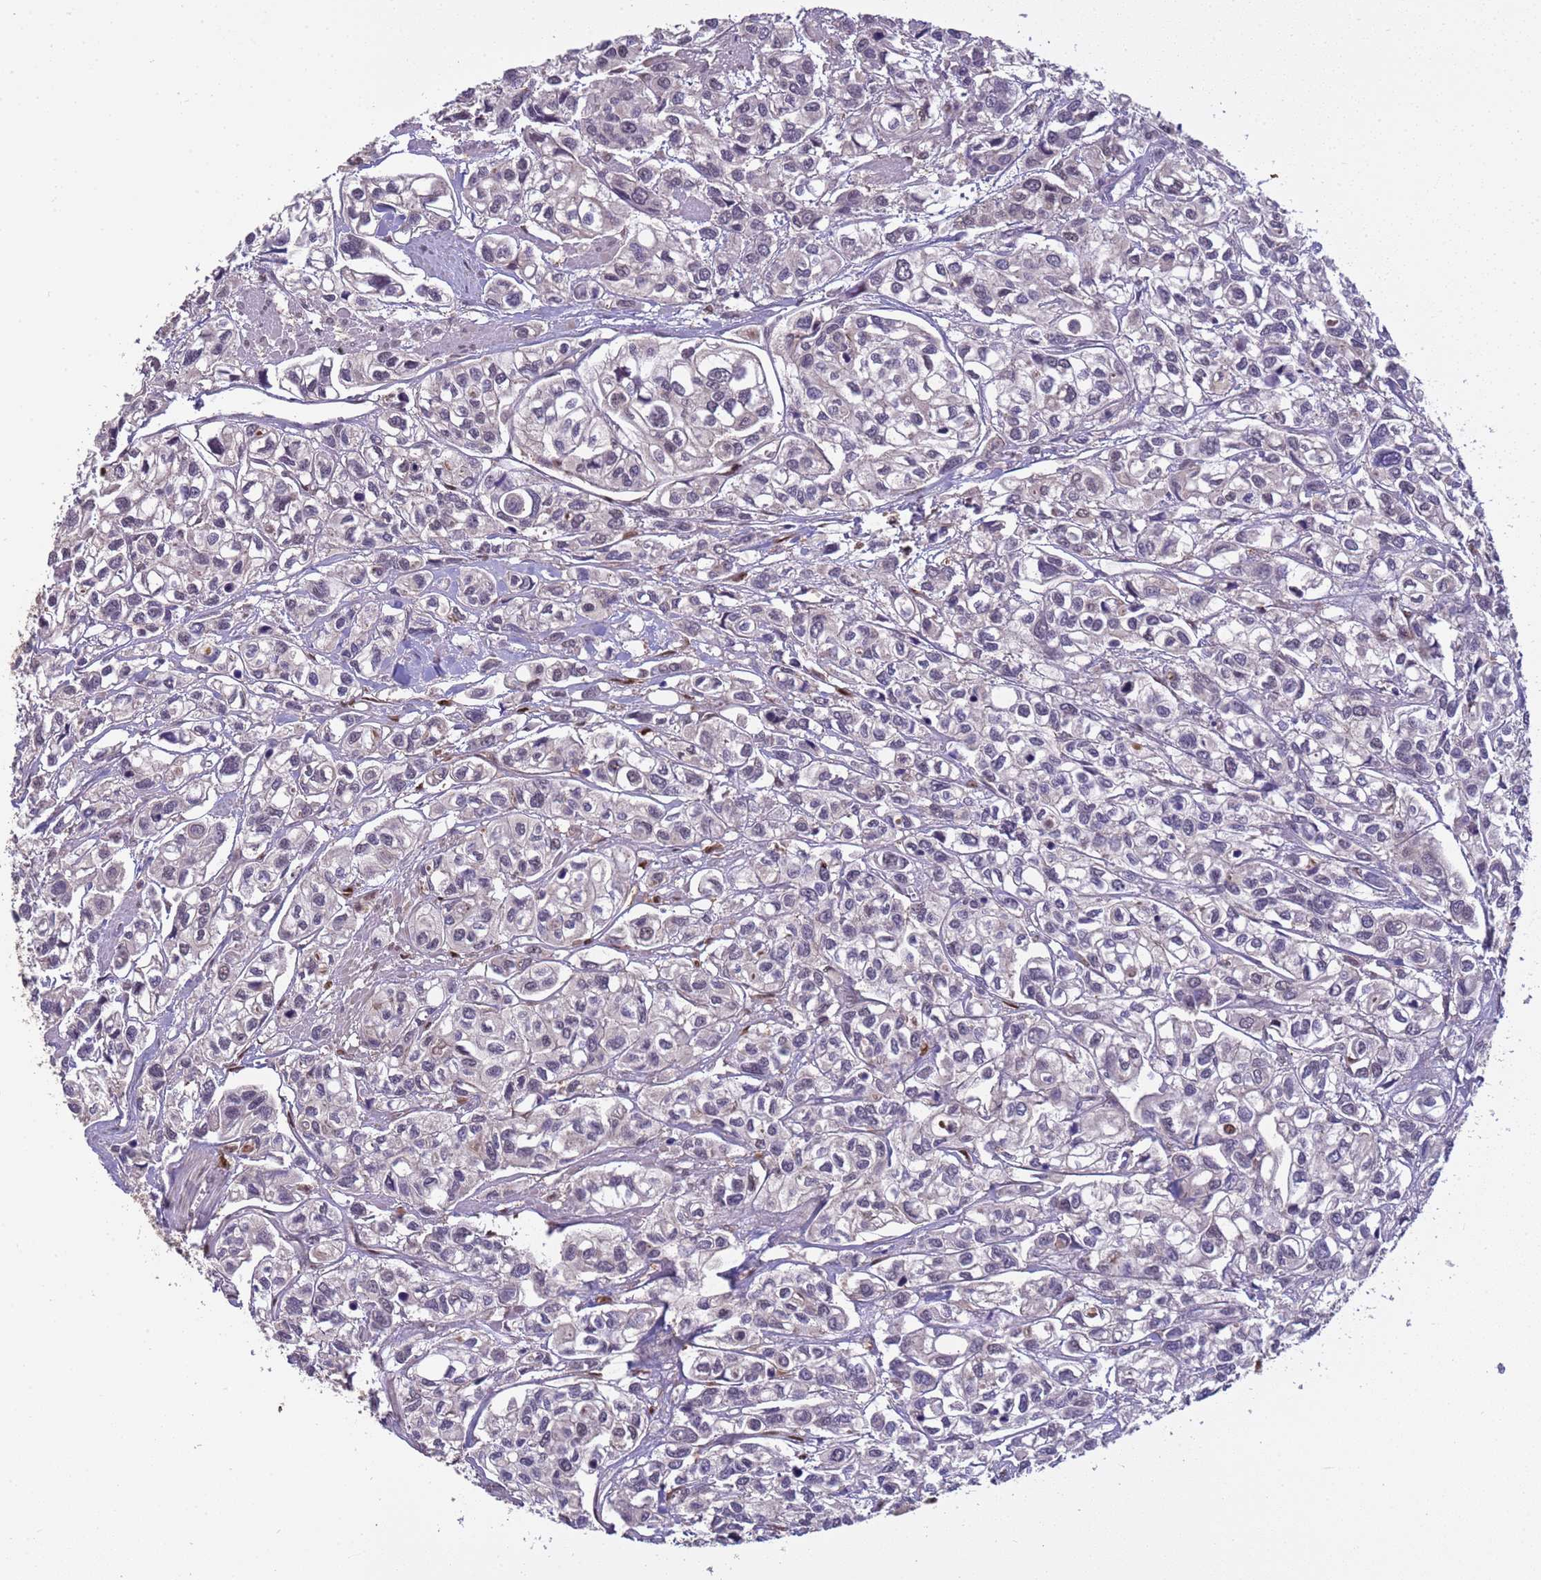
{"staining": {"intensity": "negative", "quantity": "none", "location": "none"}, "tissue": "urothelial cancer", "cell_type": "Tumor cells", "image_type": "cancer", "snomed": [{"axis": "morphology", "description": "Urothelial carcinoma, High grade"}, {"axis": "topography", "description": "Urinary bladder"}], "caption": "The histopathology image shows no staining of tumor cells in urothelial carcinoma (high-grade).", "gene": "ZBTB5", "patient": {"sex": "male", "age": 67}}